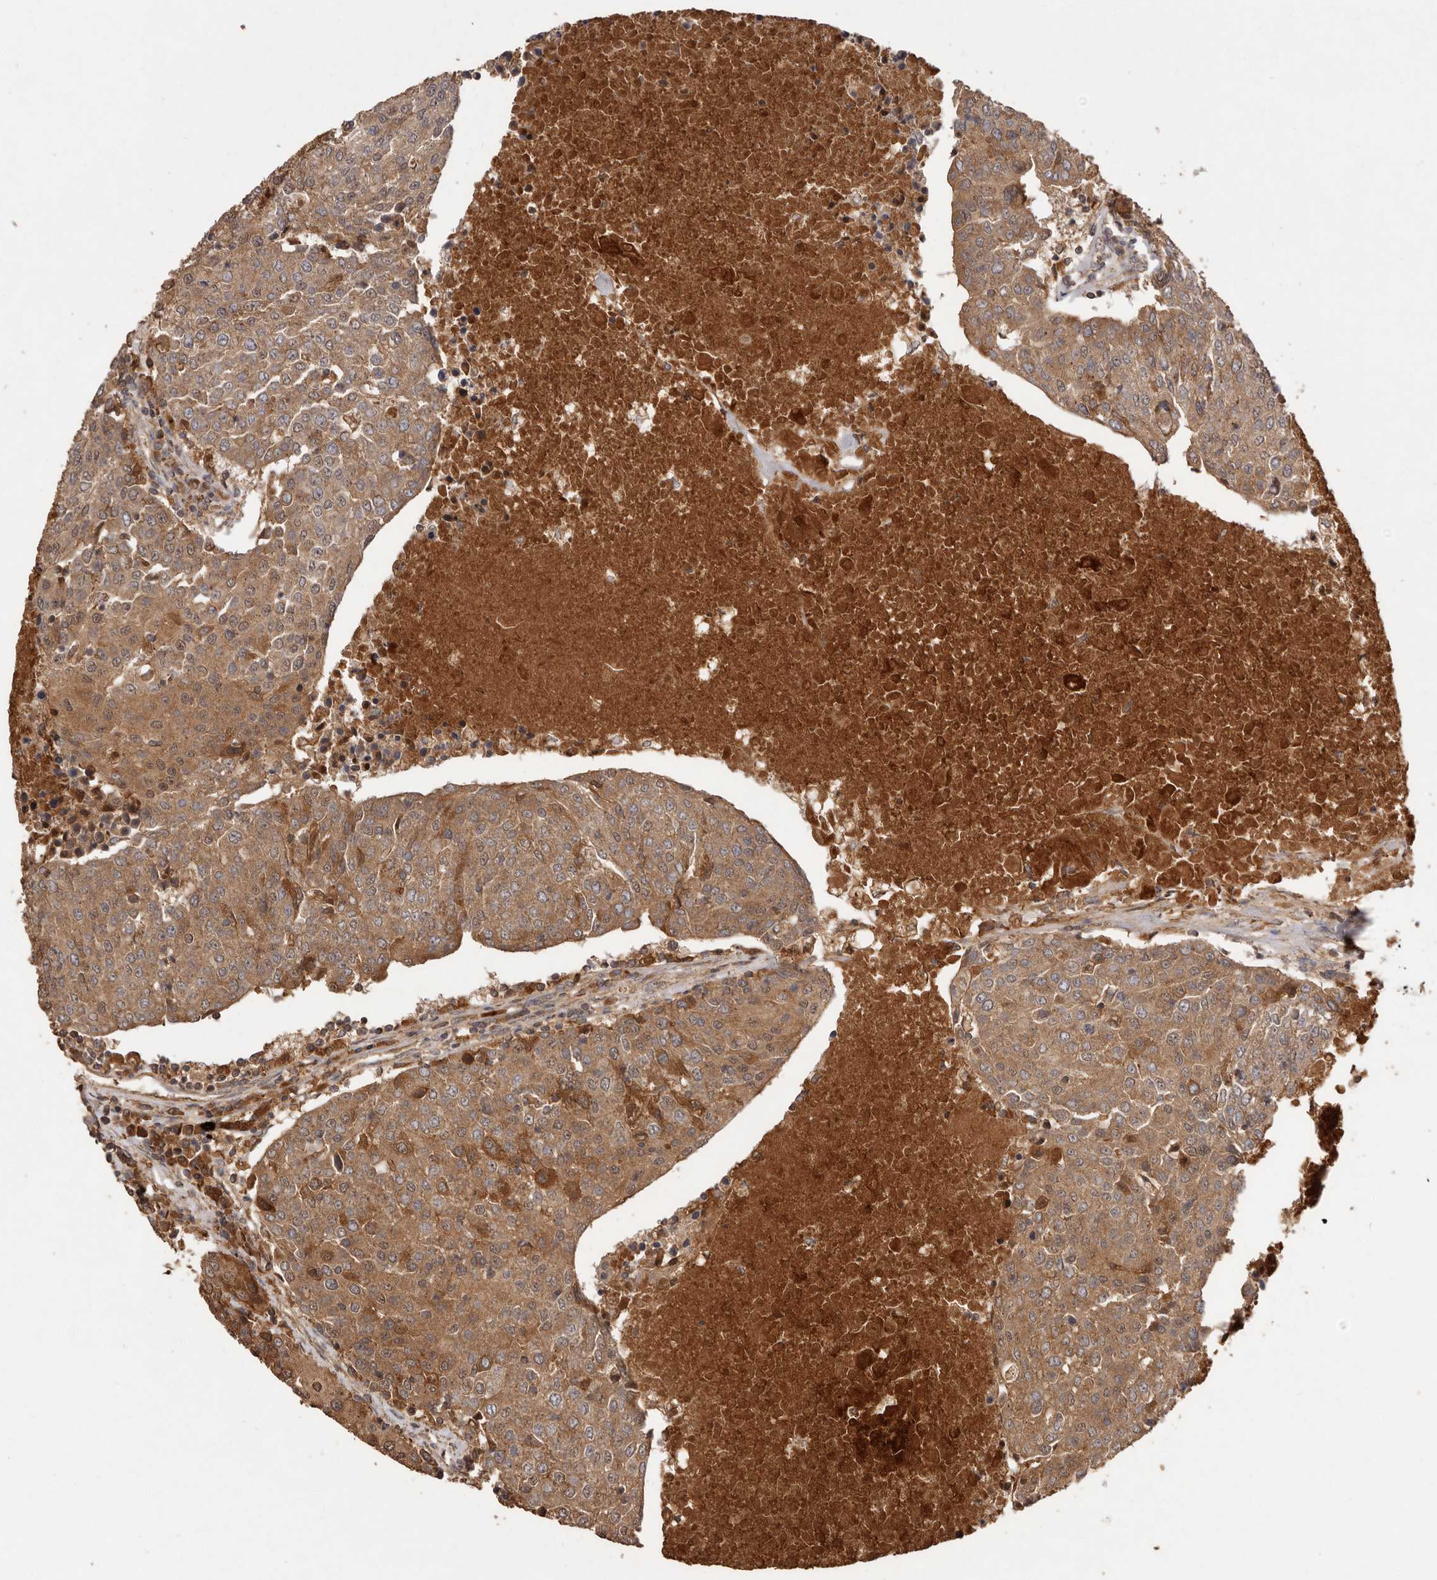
{"staining": {"intensity": "moderate", "quantity": ">75%", "location": "cytoplasmic/membranous"}, "tissue": "urothelial cancer", "cell_type": "Tumor cells", "image_type": "cancer", "snomed": [{"axis": "morphology", "description": "Urothelial carcinoma, High grade"}, {"axis": "topography", "description": "Urinary bladder"}], "caption": "Immunohistochemistry (DAB (3,3'-diaminobenzidine)) staining of human urothelial cancer reveals moderate cytoplasmic/membranous protein positivity in about >75% of tumor cells.", "gene": "RWDD1", "patient": {"sex": "female", "age": 85}}